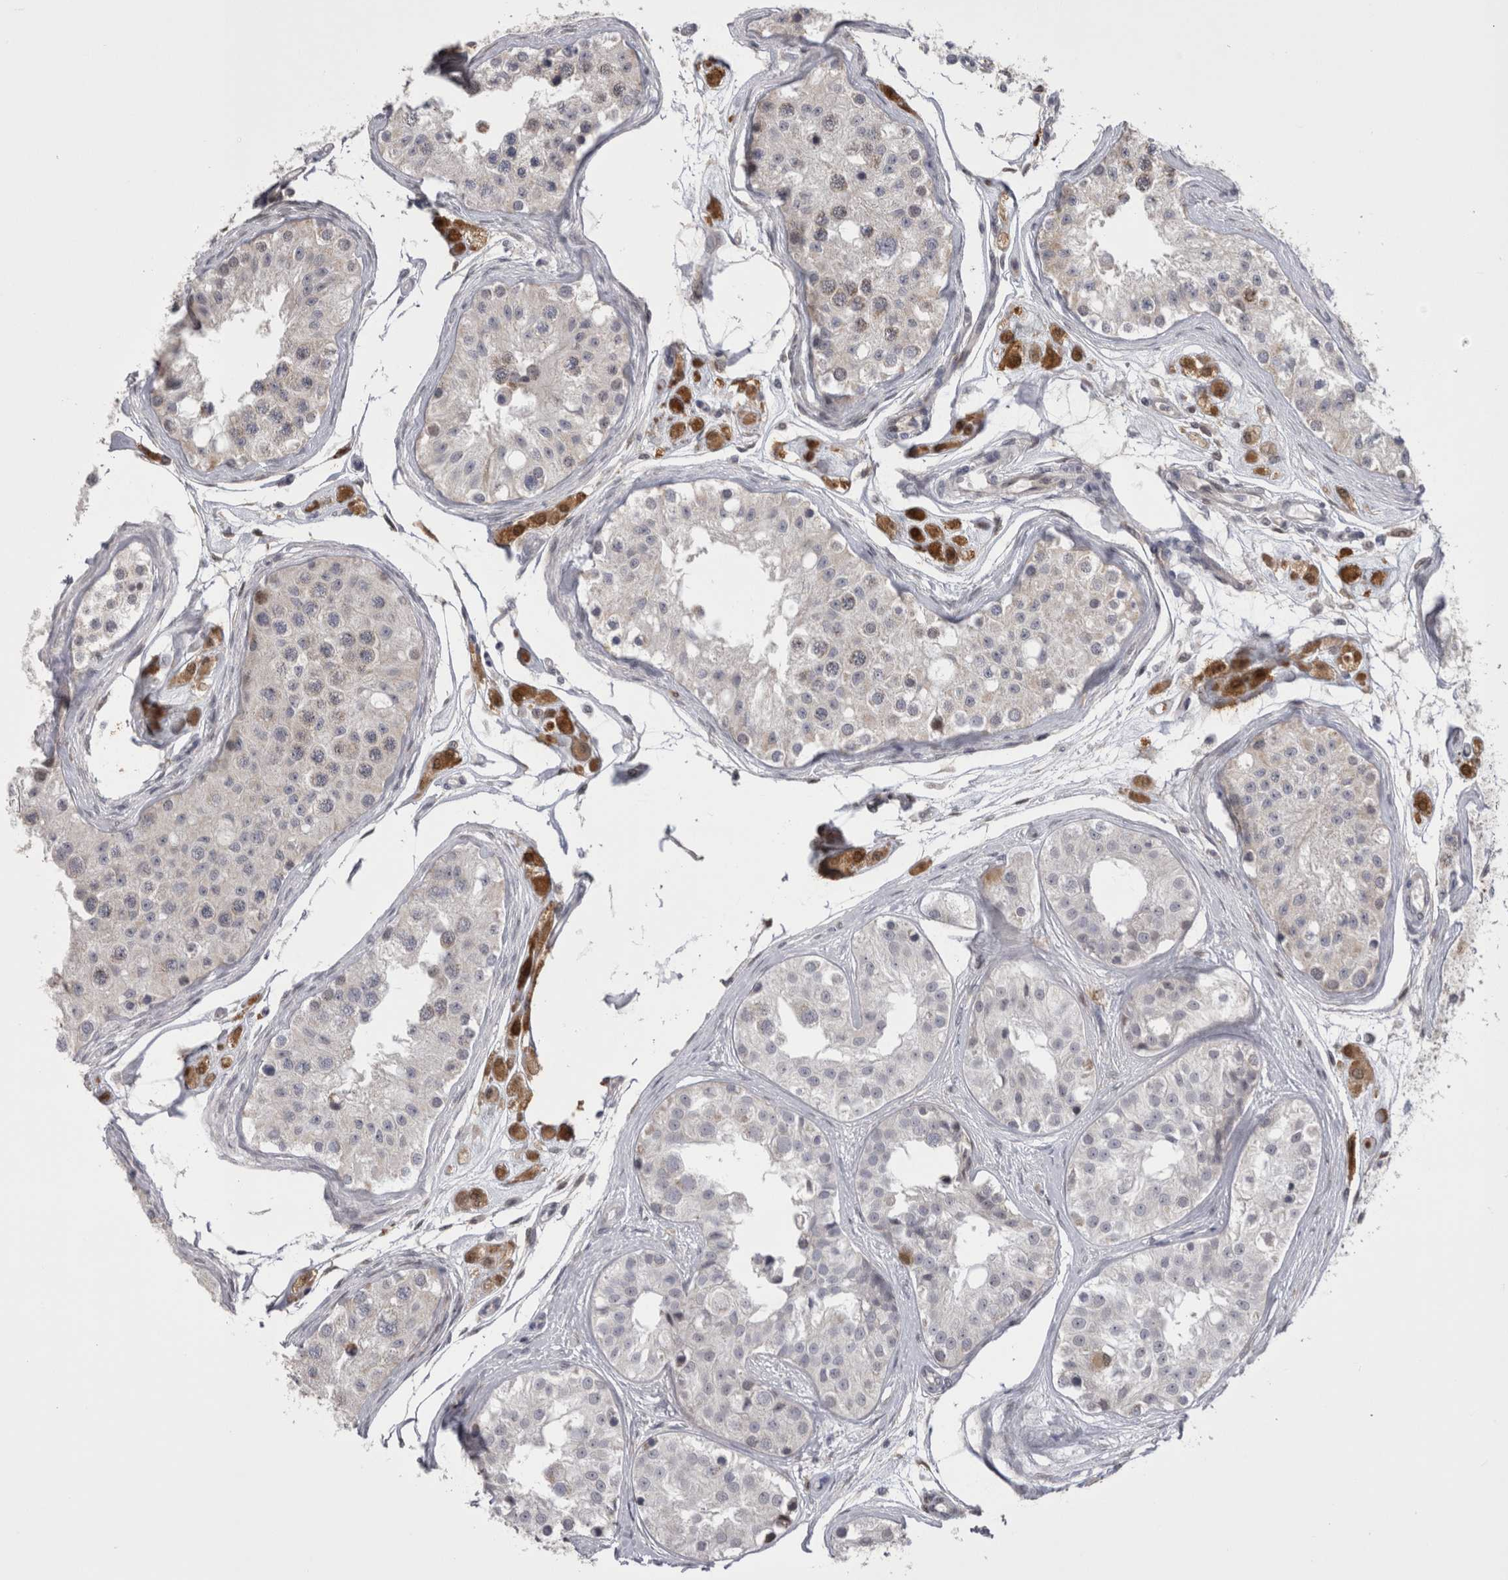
{"staining": {"intensity": "moderate", "quantity": "<25%", "location": "cytoplasmic/membranous"}, "tissue": "testis", "cell_type": "Cells in seminiferous ducts", "image_type": "normal", "snomed": [{"axis": "morphology", "description": "Normal tissue, NOS"}, {"axis": "morphology", "description": "Adenocarcinoma, metastatic, NOS"}, {"axis": "topography", "description": "Testis"}], "caption": "Unremarkable testis was stained to show a protein in brown. There is low levels of moderate cytoplasmic/membranous expression in about <25% of cells in seminiferous ducts. (brown staining indicates protein expression, while blue staining denotes nuclei).", "gene": "CHIC1", "patient": {"sex": "male", "age": 26}}